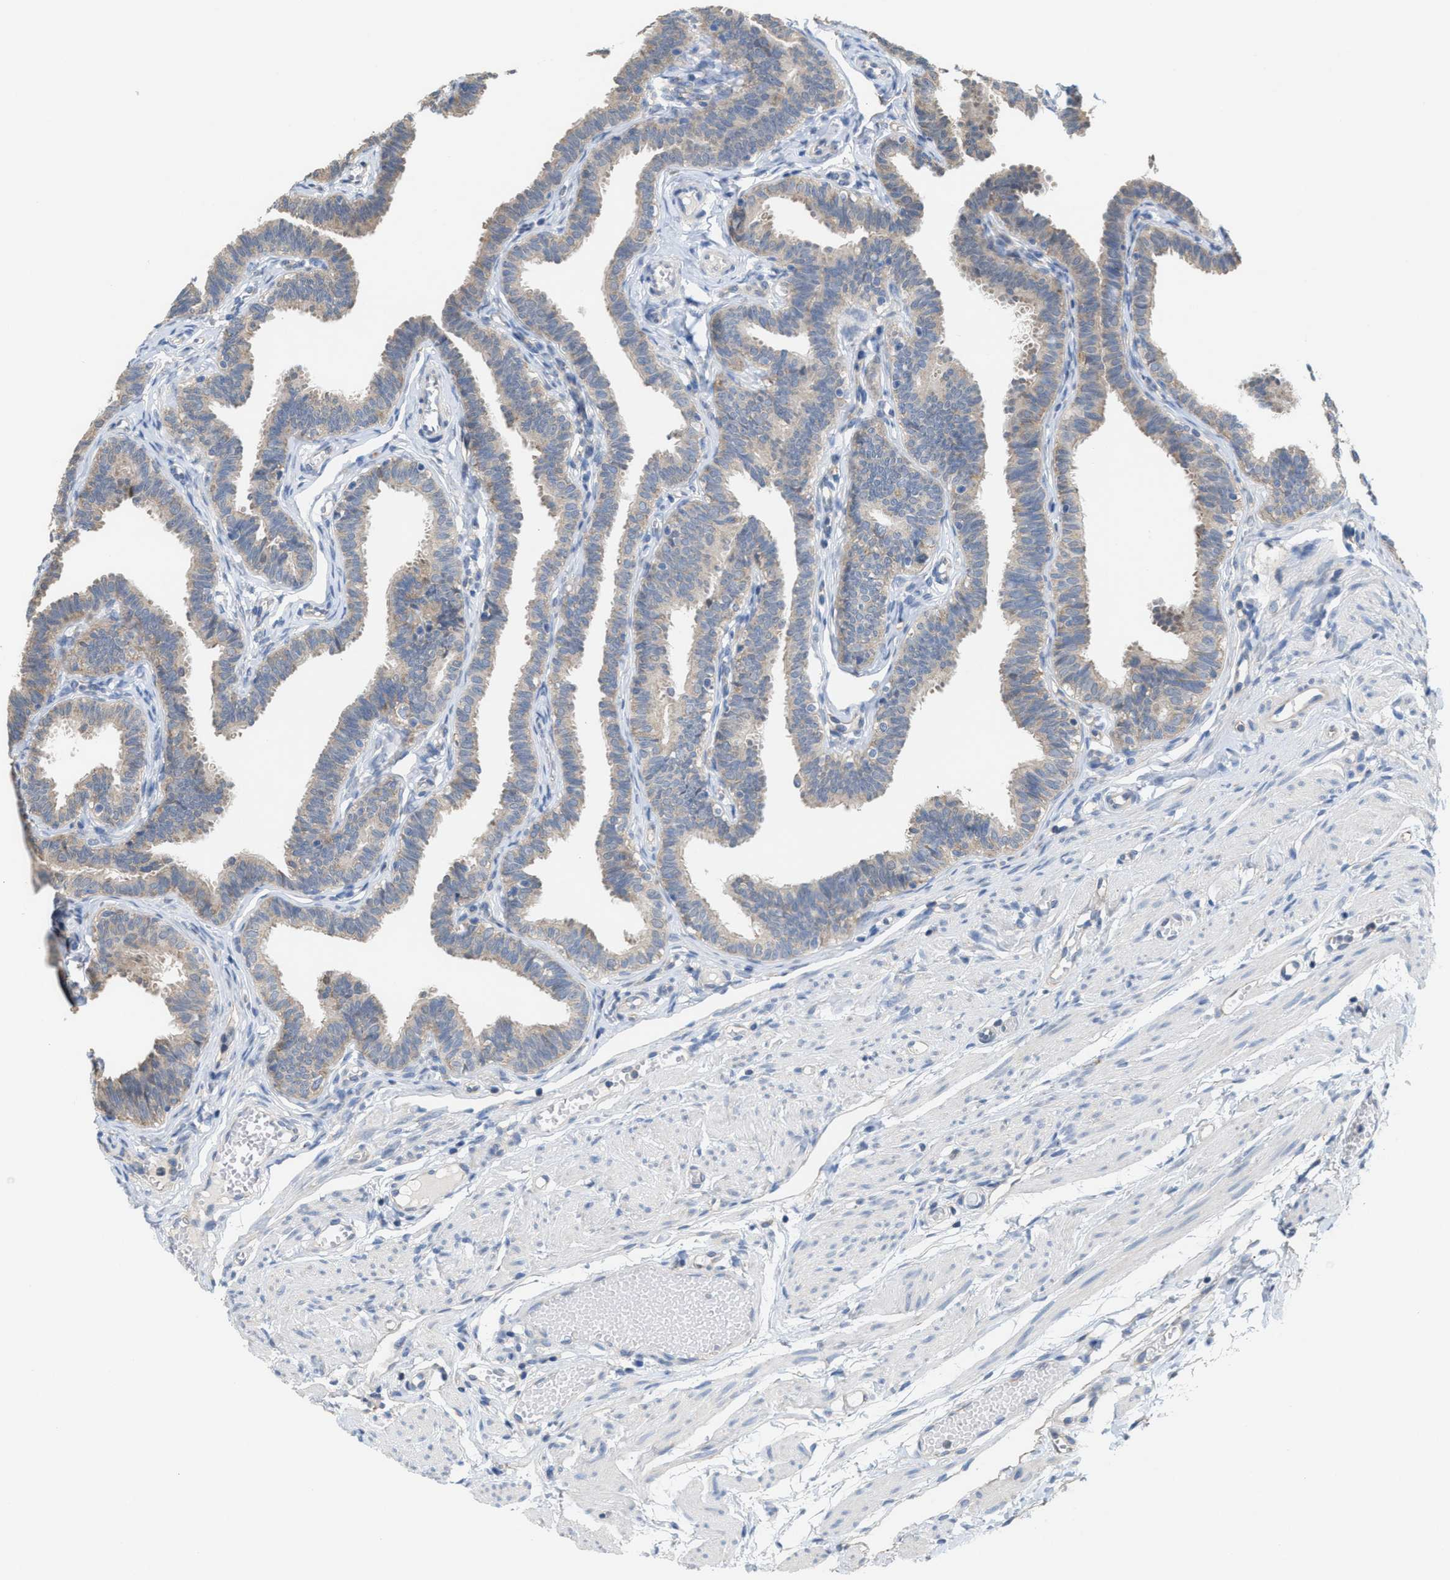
{"staining": {"intensity": "weak", "quantity": "25%-75%", "location": "cytoplasmic/membranous"}, "tissue": "fallopian tube", "cell_type": "Glandular cells", "image_type": "normal", "snomed": [{"axis": "morphology", "description": "Normal tissue, NOS"}, {"axis": "topography", "description": "Fallopian tube"}, {"axis": "topography", "description": "Ovary"}], "caption": "Immunohistochemistry (IHC) of unremarkable human fallopian tube exhibits low levels of weak cytoplasmic/membranous positivity in about 25%-75% of glandular cells. (DAB IHC, brown staining for protein, blue staining for nuclei).", "gene": "UBAP2", "patient": {"sex": "female", "age": 23}}